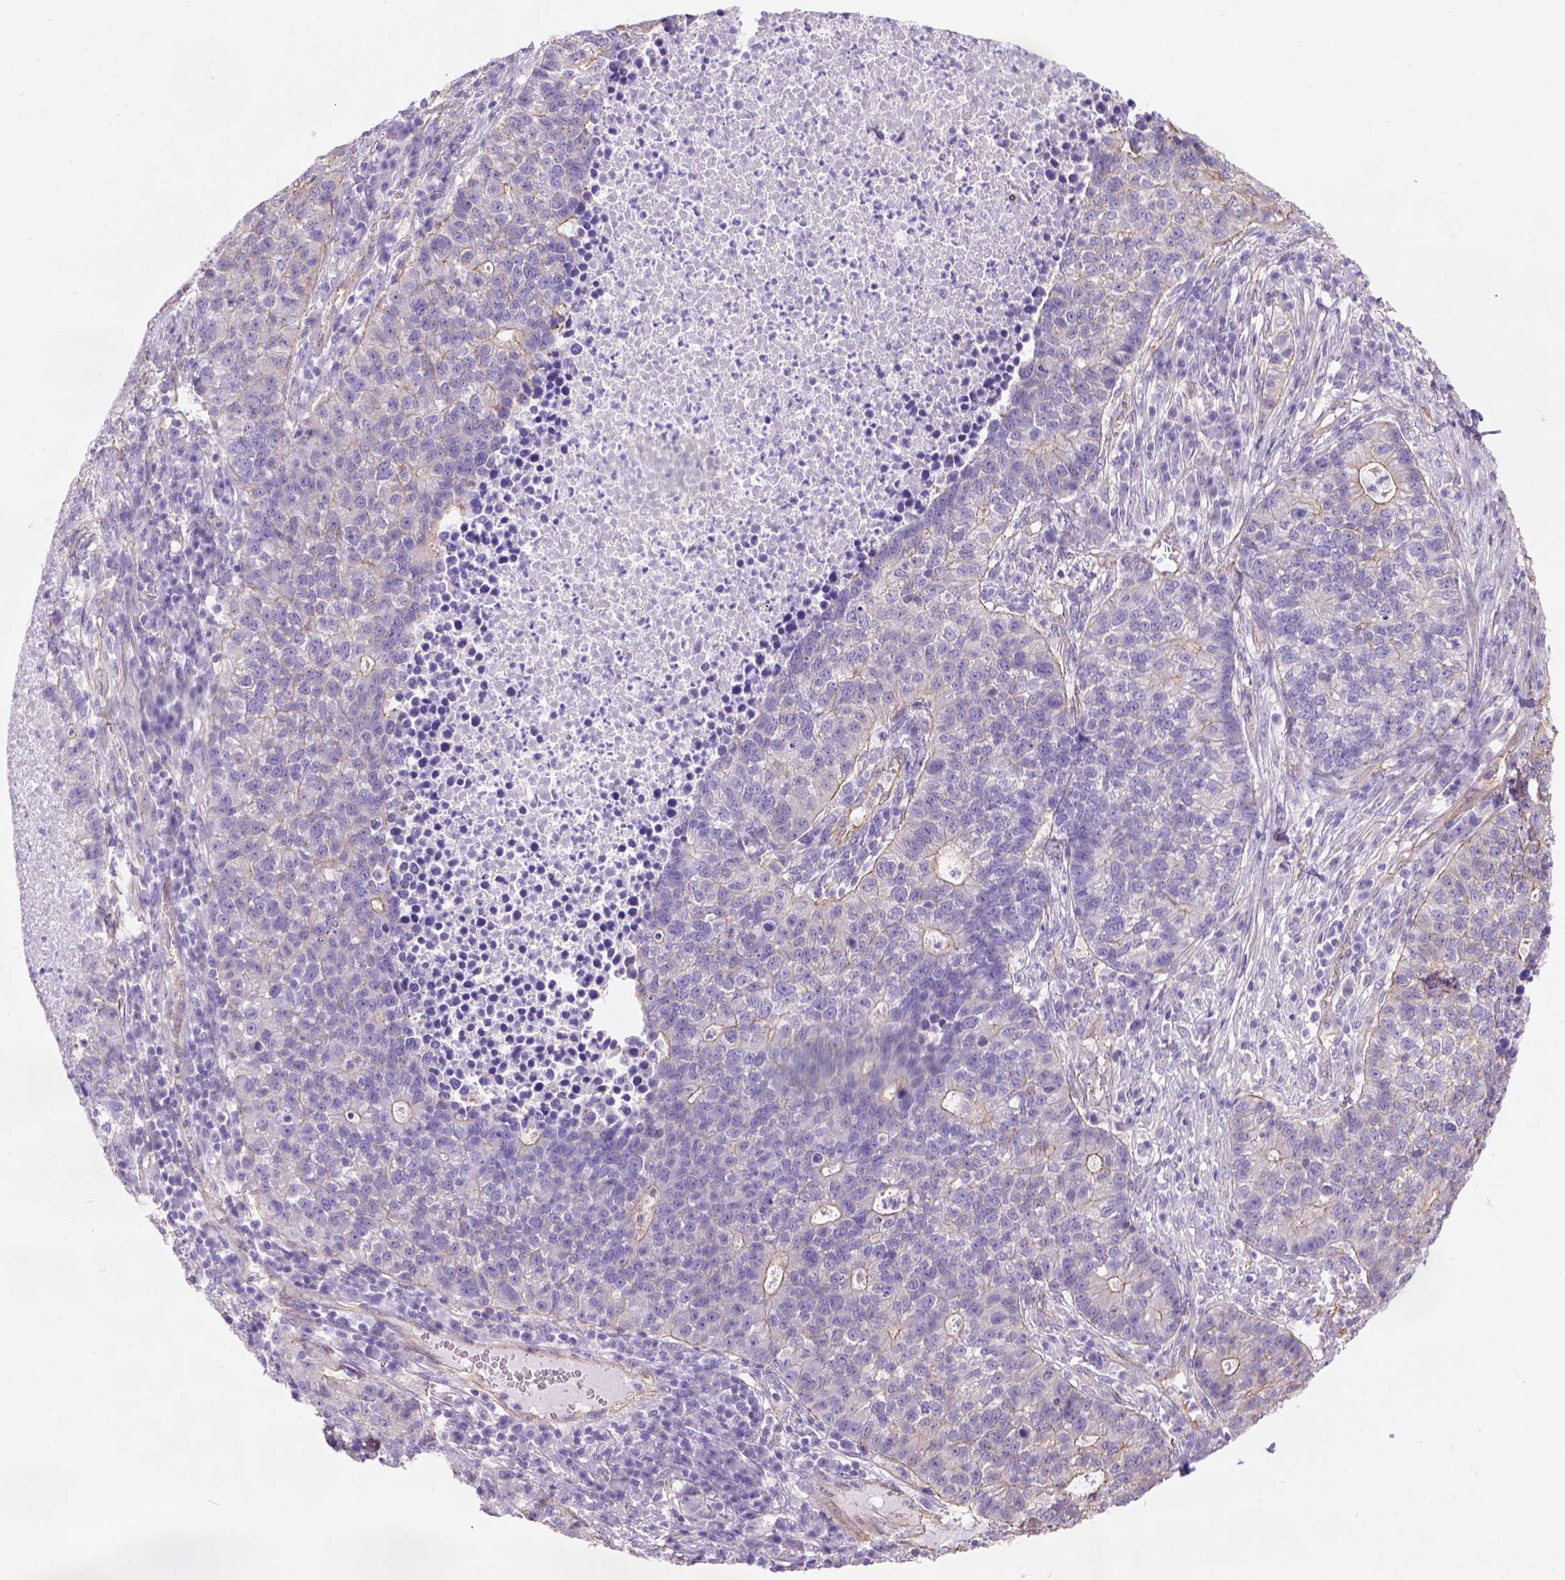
{"staining": {"intensity": "weak", "quantity": "25%-75%", "location": "cytoplasmic/membranous"}, "tissue": "lung cancer", "cell_type": "Tumor cells", "image_type": "cancer", "snomed": [{"axis": "morphology", "description": "Adenocarcinoma, NOS"}, {"axis": "topography", "description": "Lung"}], "caption": "Lung cancer tissue demonstrates weak cytoplasmic/membranous expression in about 25%-75% of tumor cells, visualized by immunohistochemistry.", "gene": "PHF7", "patient": {"sex": "male", "age": 57}}